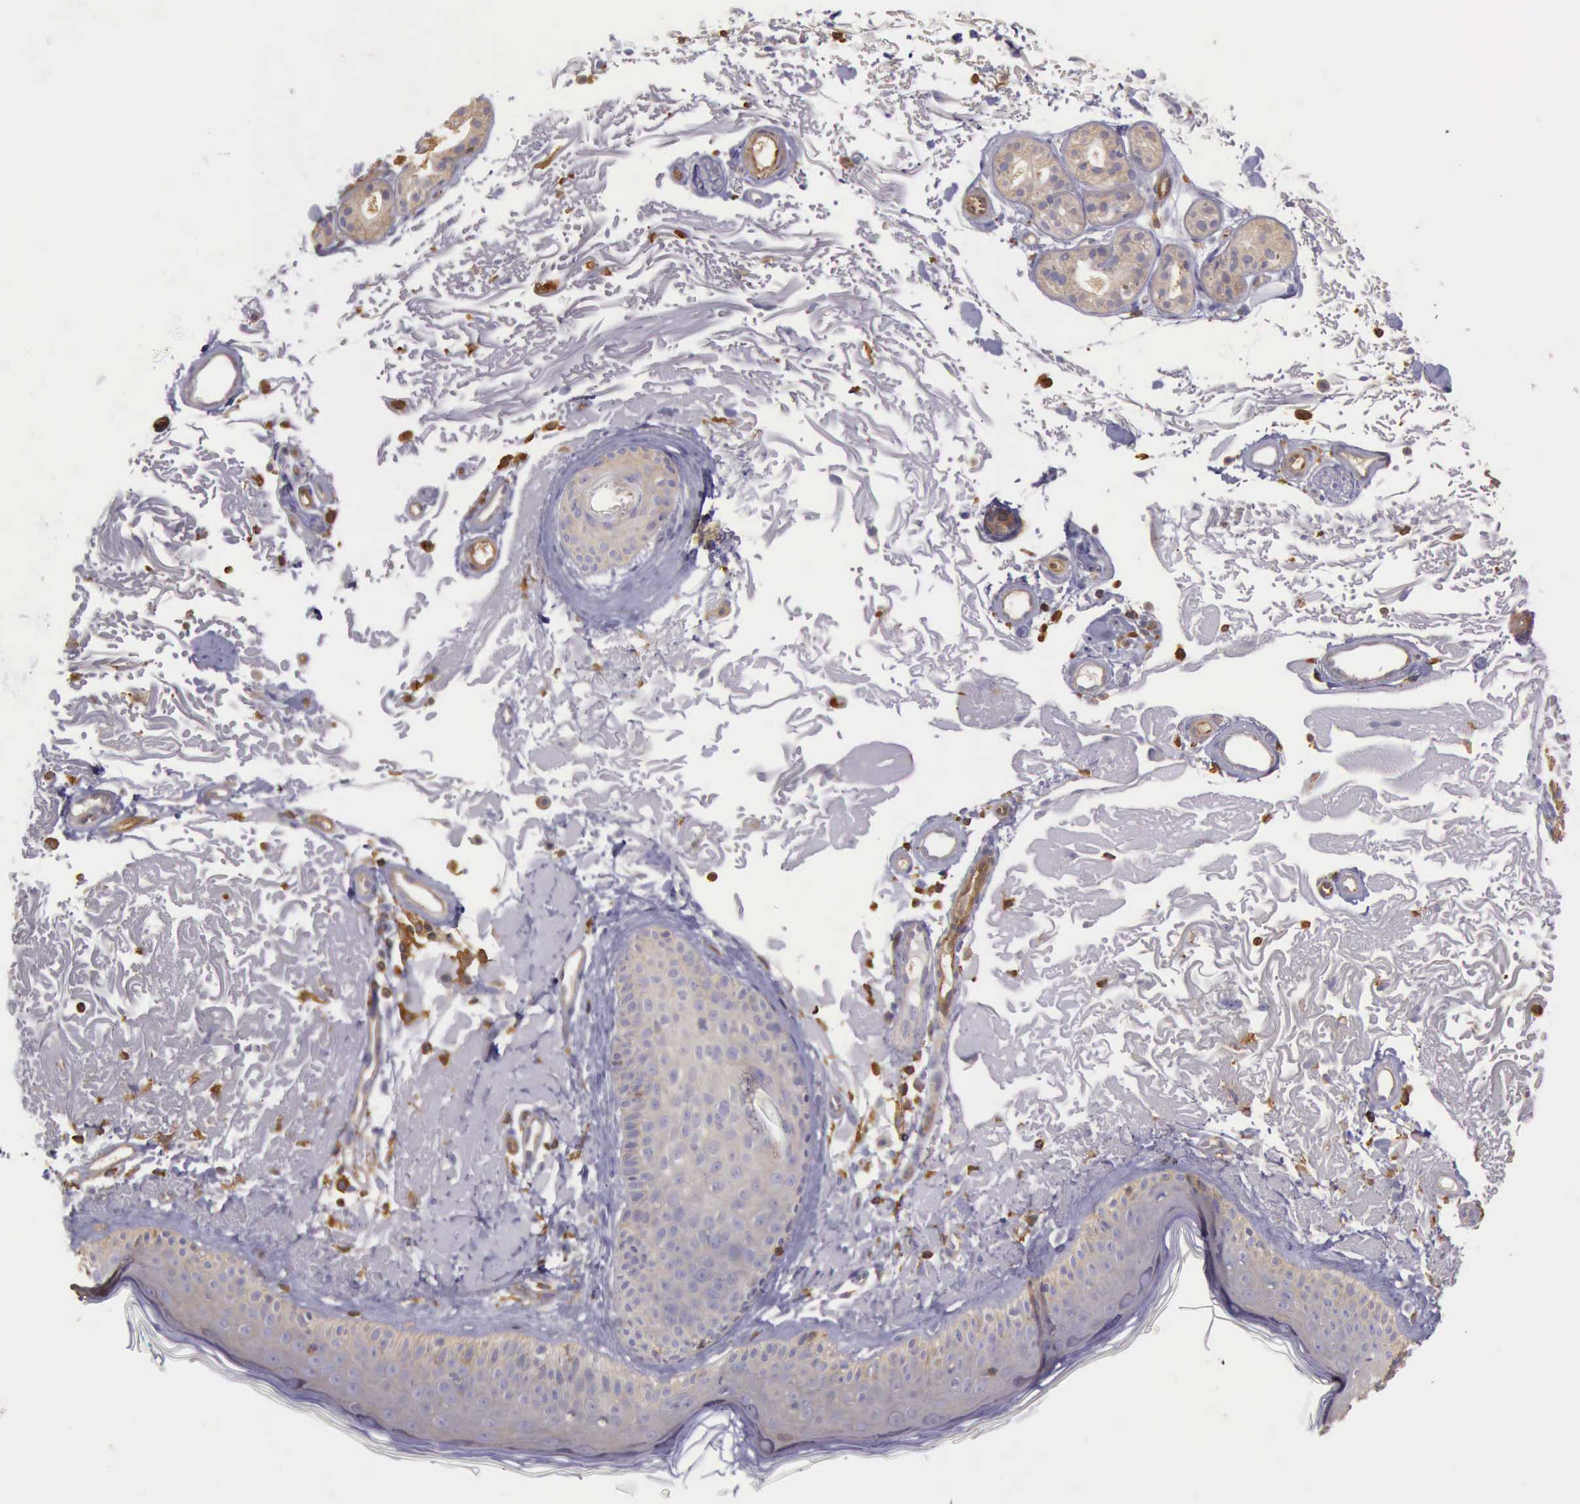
{"staining": {"intensity": "negative", "quantity": "none", "location": "none"}, "tissue": "skin", "cell_type": "Fibroblasts", "image_type": "normal", "snomed": [{"axis": "morphology", "description": "Normal tissue, NOS"}, {"axis": "topography", "description": "Skin"}], "caption": "Human skin stained for a protein using IHC shows no positivity in fibroblasts.", "gene": "ARHGAP4", "patient": {"sex": "female", "age": 90}}